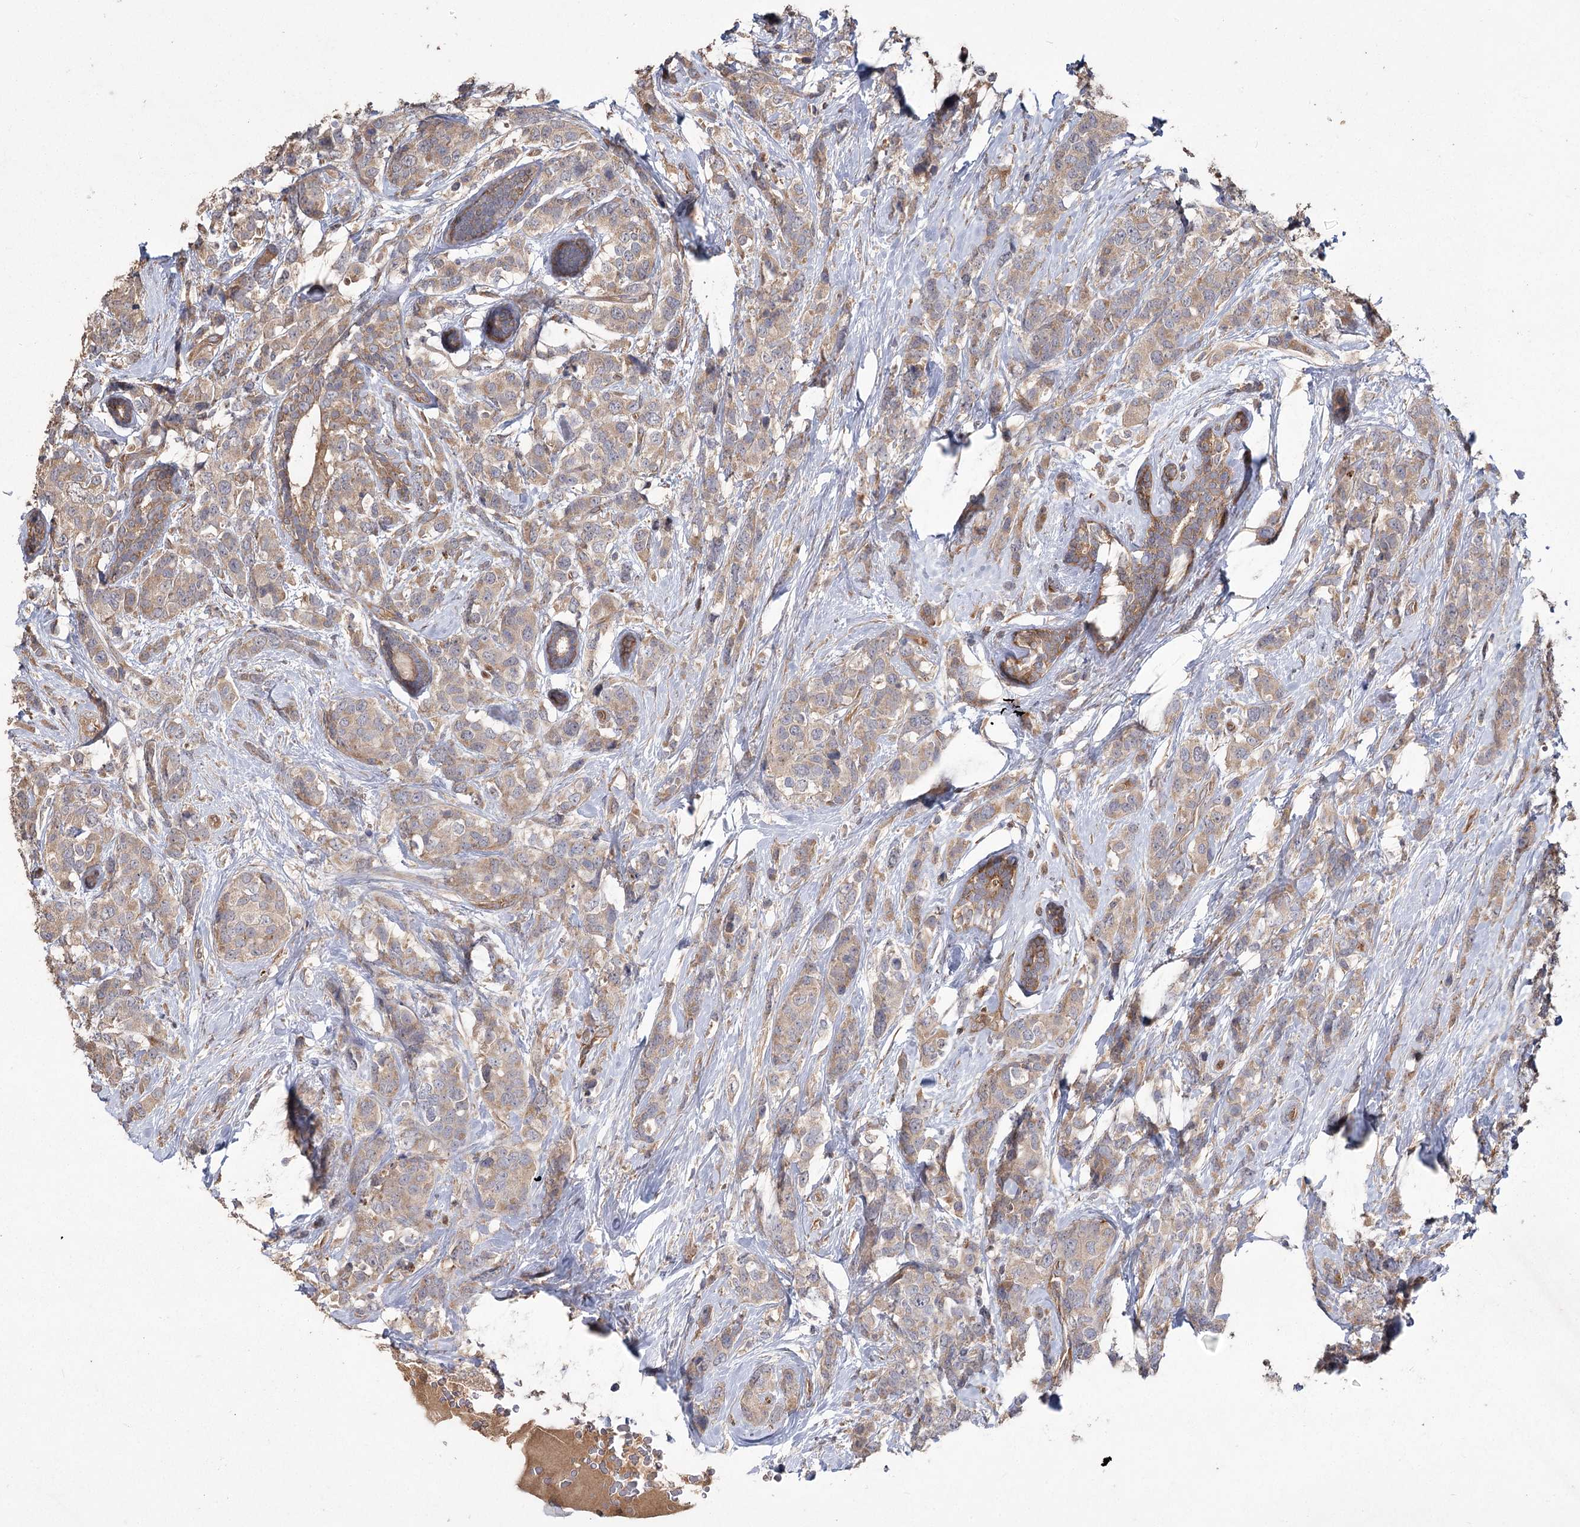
{"staining": {"intensity": "weak", "quantity": "<25%", "location": "cytoplasmic/membranous"}, "tissue": "breast cancer", "cell_type": "Tumor cells", "image_type": "cancer", "snomed": [{"axis": "morphology", "description": "Lobular carcinoma"}, {"axis": "topography", "description": "Breast"}], "caption": "Breast lobular carcinoma stained for a protein using immunohistochemistry shows no positivity tumor cells.", "gene": "RIN2", "patient": {"sex": "female", "age": 59}}